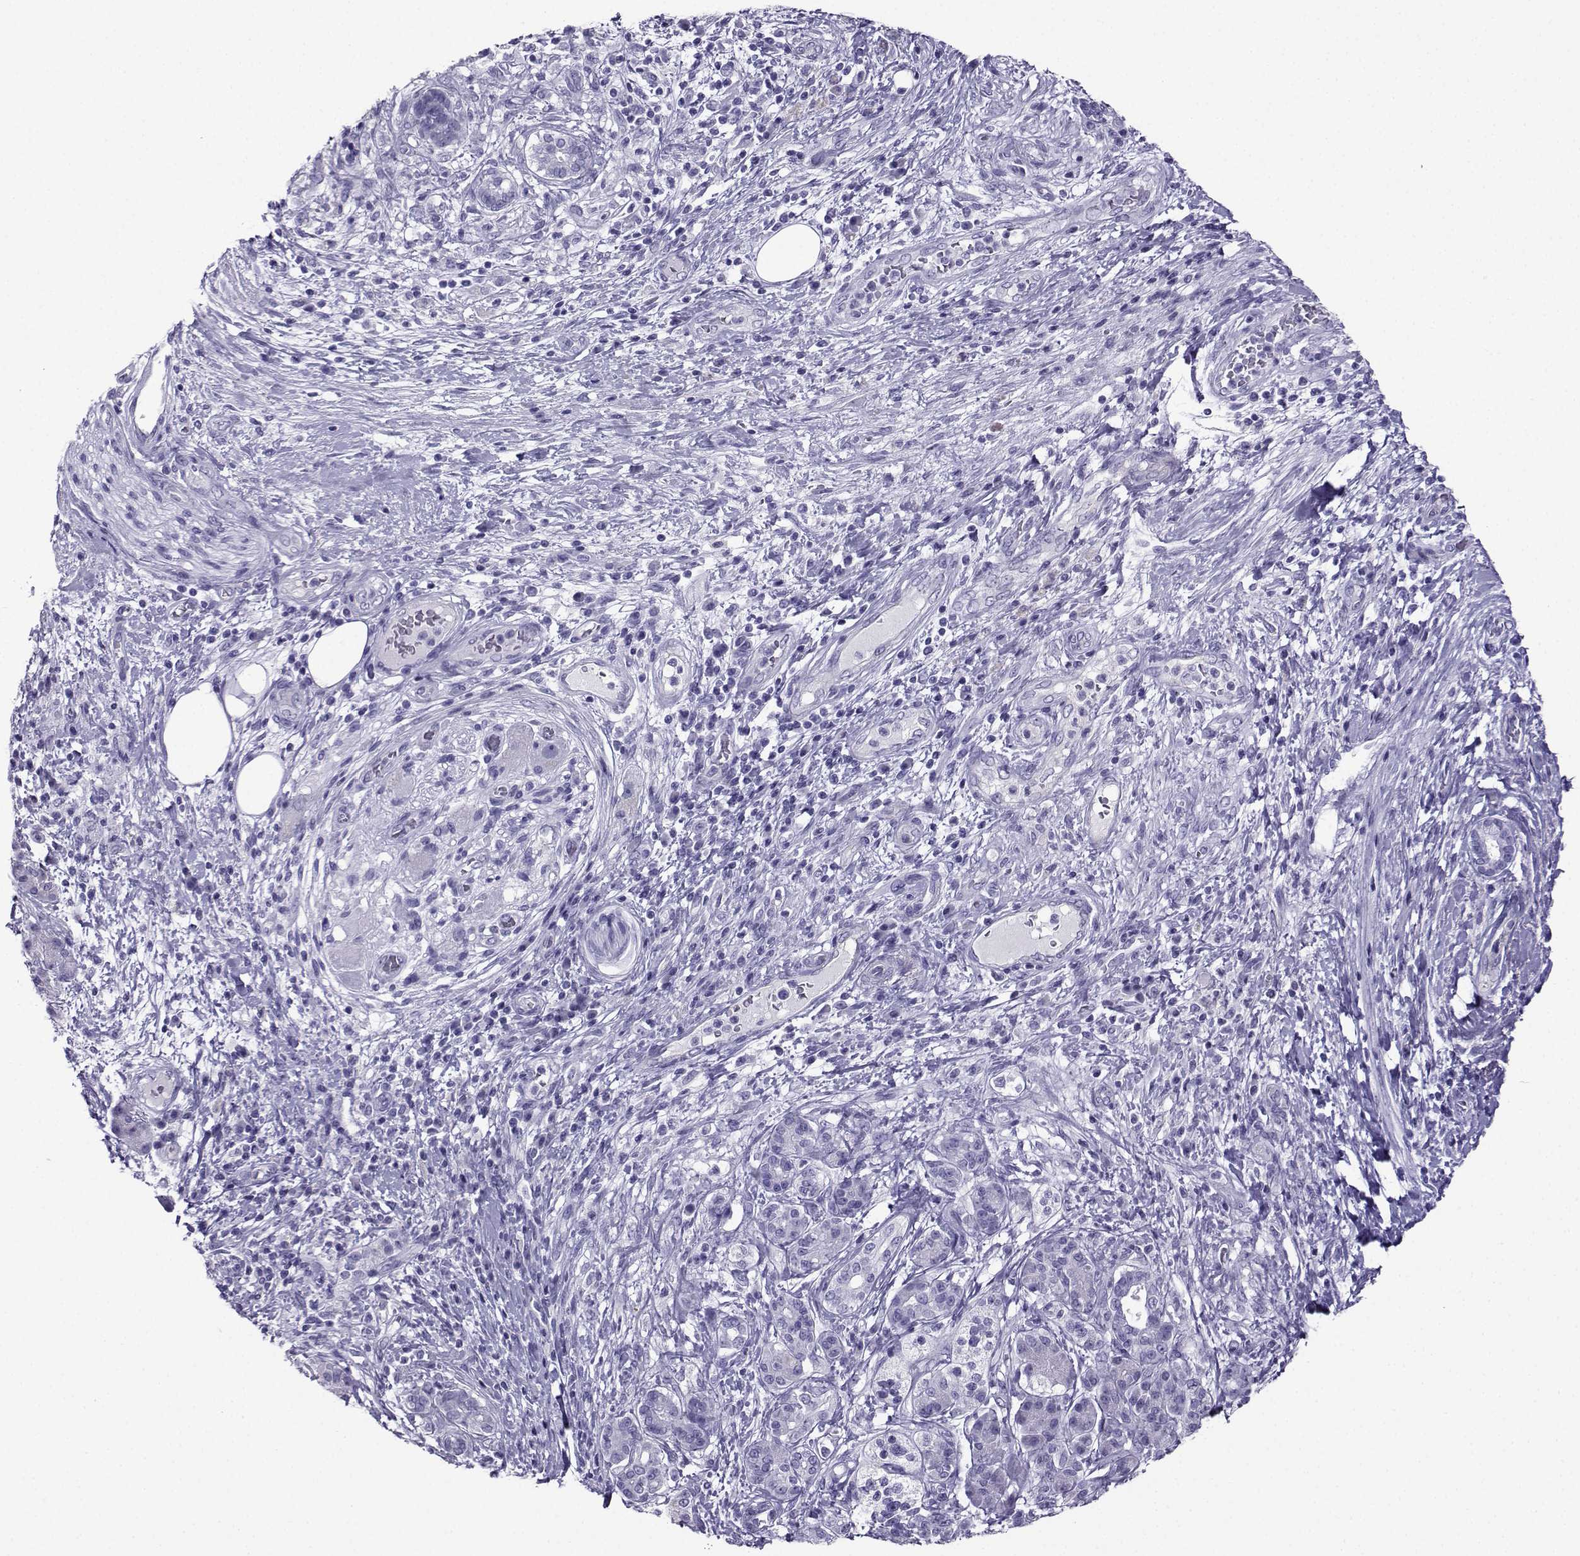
{"staining": {"intensity": "negative", "quantity": "none", "location": "none"}, "tissue": "pancreatic cancer", "cell_type": "Tumor cells", "image_type": "cancer", "snomed": [{"axis": "morphology", "description": "Adenocarcinoma, NOS"}, {"axis": "topography", "description": "Pancreas"}], "caption": "Adenocarcinoma (pancreatic) was stained to show a protein in brown. There is no significant staining in tumor cells. (DAB (3,3'-diaminobenzidine) immunohistochemistry (IHC) with hematoxylin counter stain).", "gene": "CD109", "patient": {"sex": "female", "age": 73}}